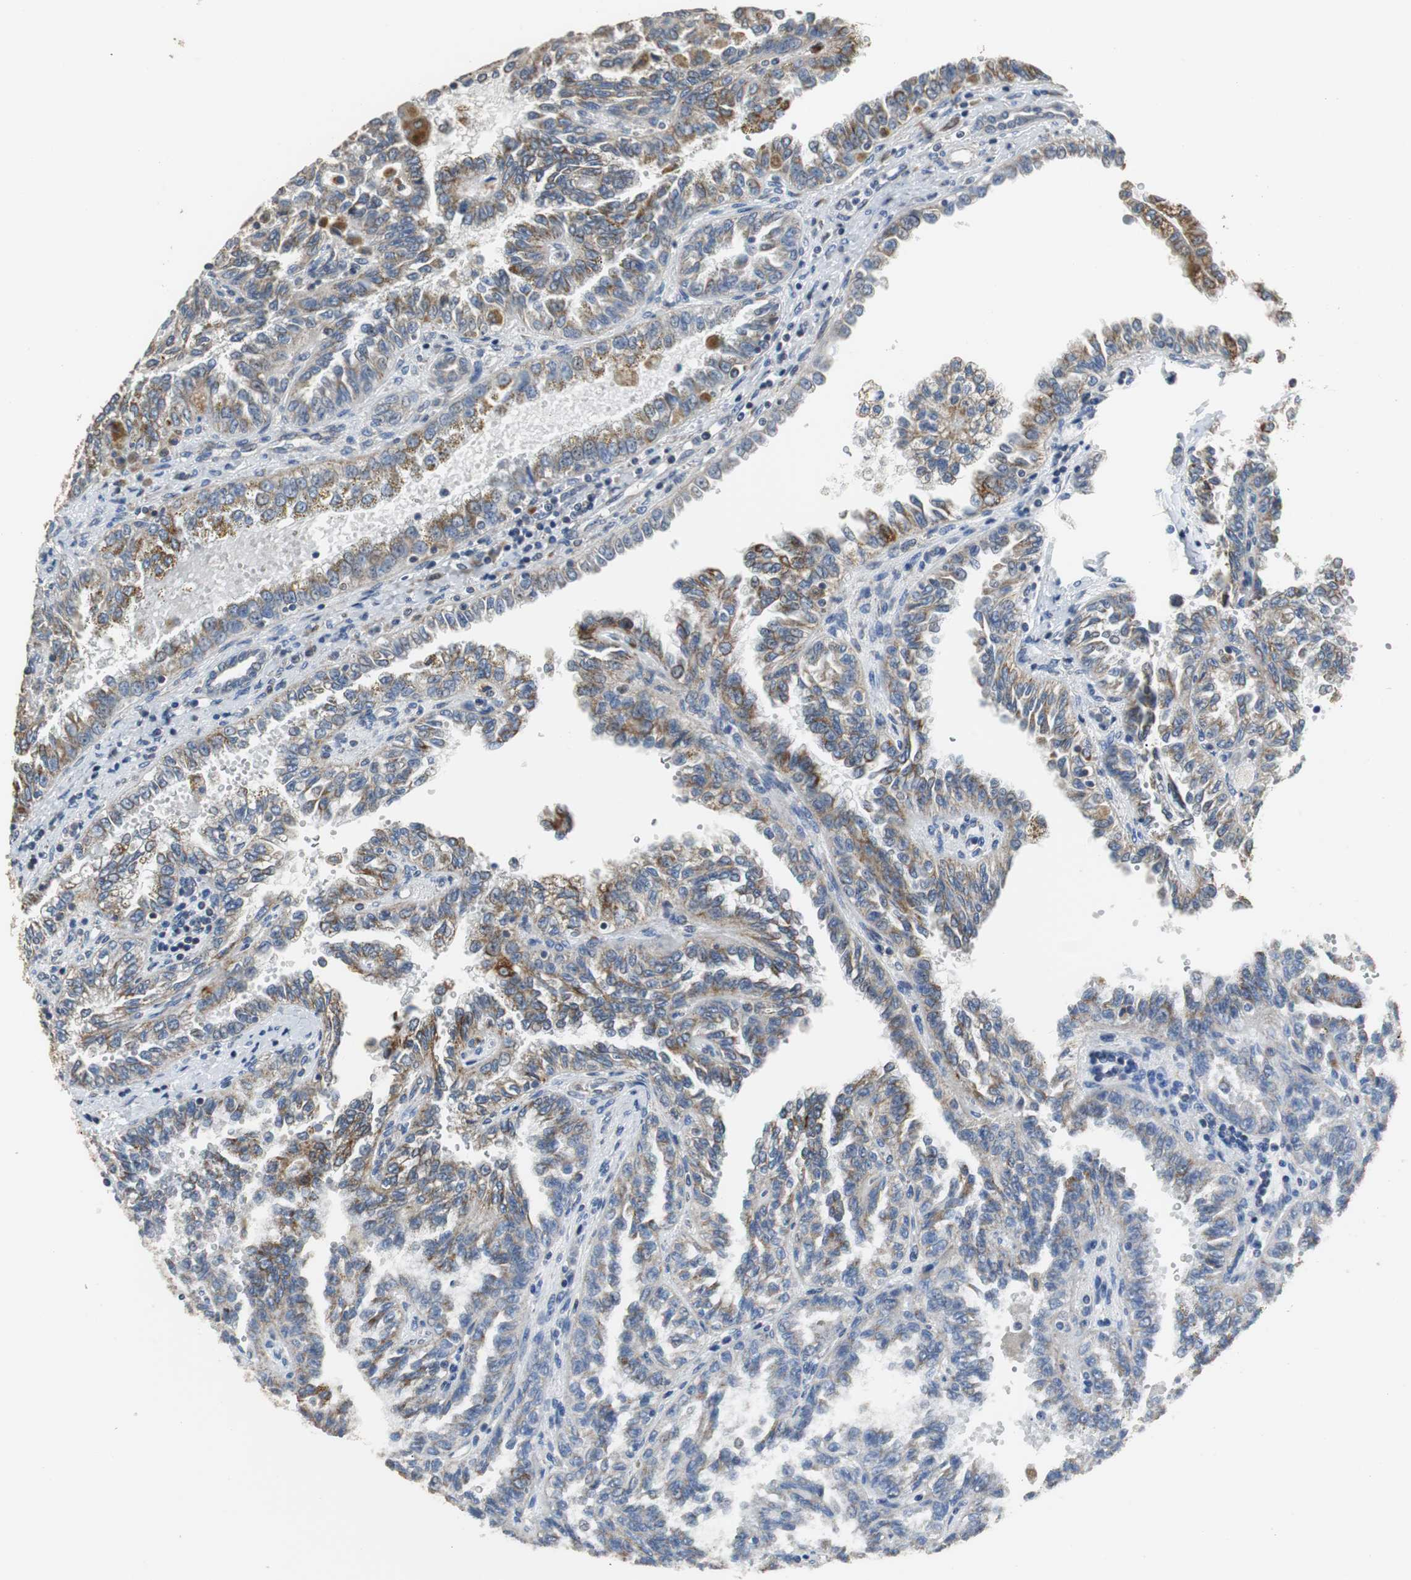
{"staining": {"intensity": "moderate", "quantity": "25%-75%", "location": "cytoplasmic/membranous"}, "tissue": "renal cancer", "cell_type": "Tumor cells", "image_type": "cancer", "snomed": [{"axis": "morphology", "description": "Inflammation, NOS"}, {"axis": "morphology", "description": "Adenocarcinoma, NOS"}, {"axis": "topography", "description": "Kidney"}], "caption": "The photomicrograph shows immunohistochemical staining of renal cancer (adenocarcinoma). There is moderate cytoplasmic/membranous positivity is appreciated in approximately 25%-75% of tumor cells.", "gene": "HMGCL", "patient": {"sex": "male", "age": 68}}